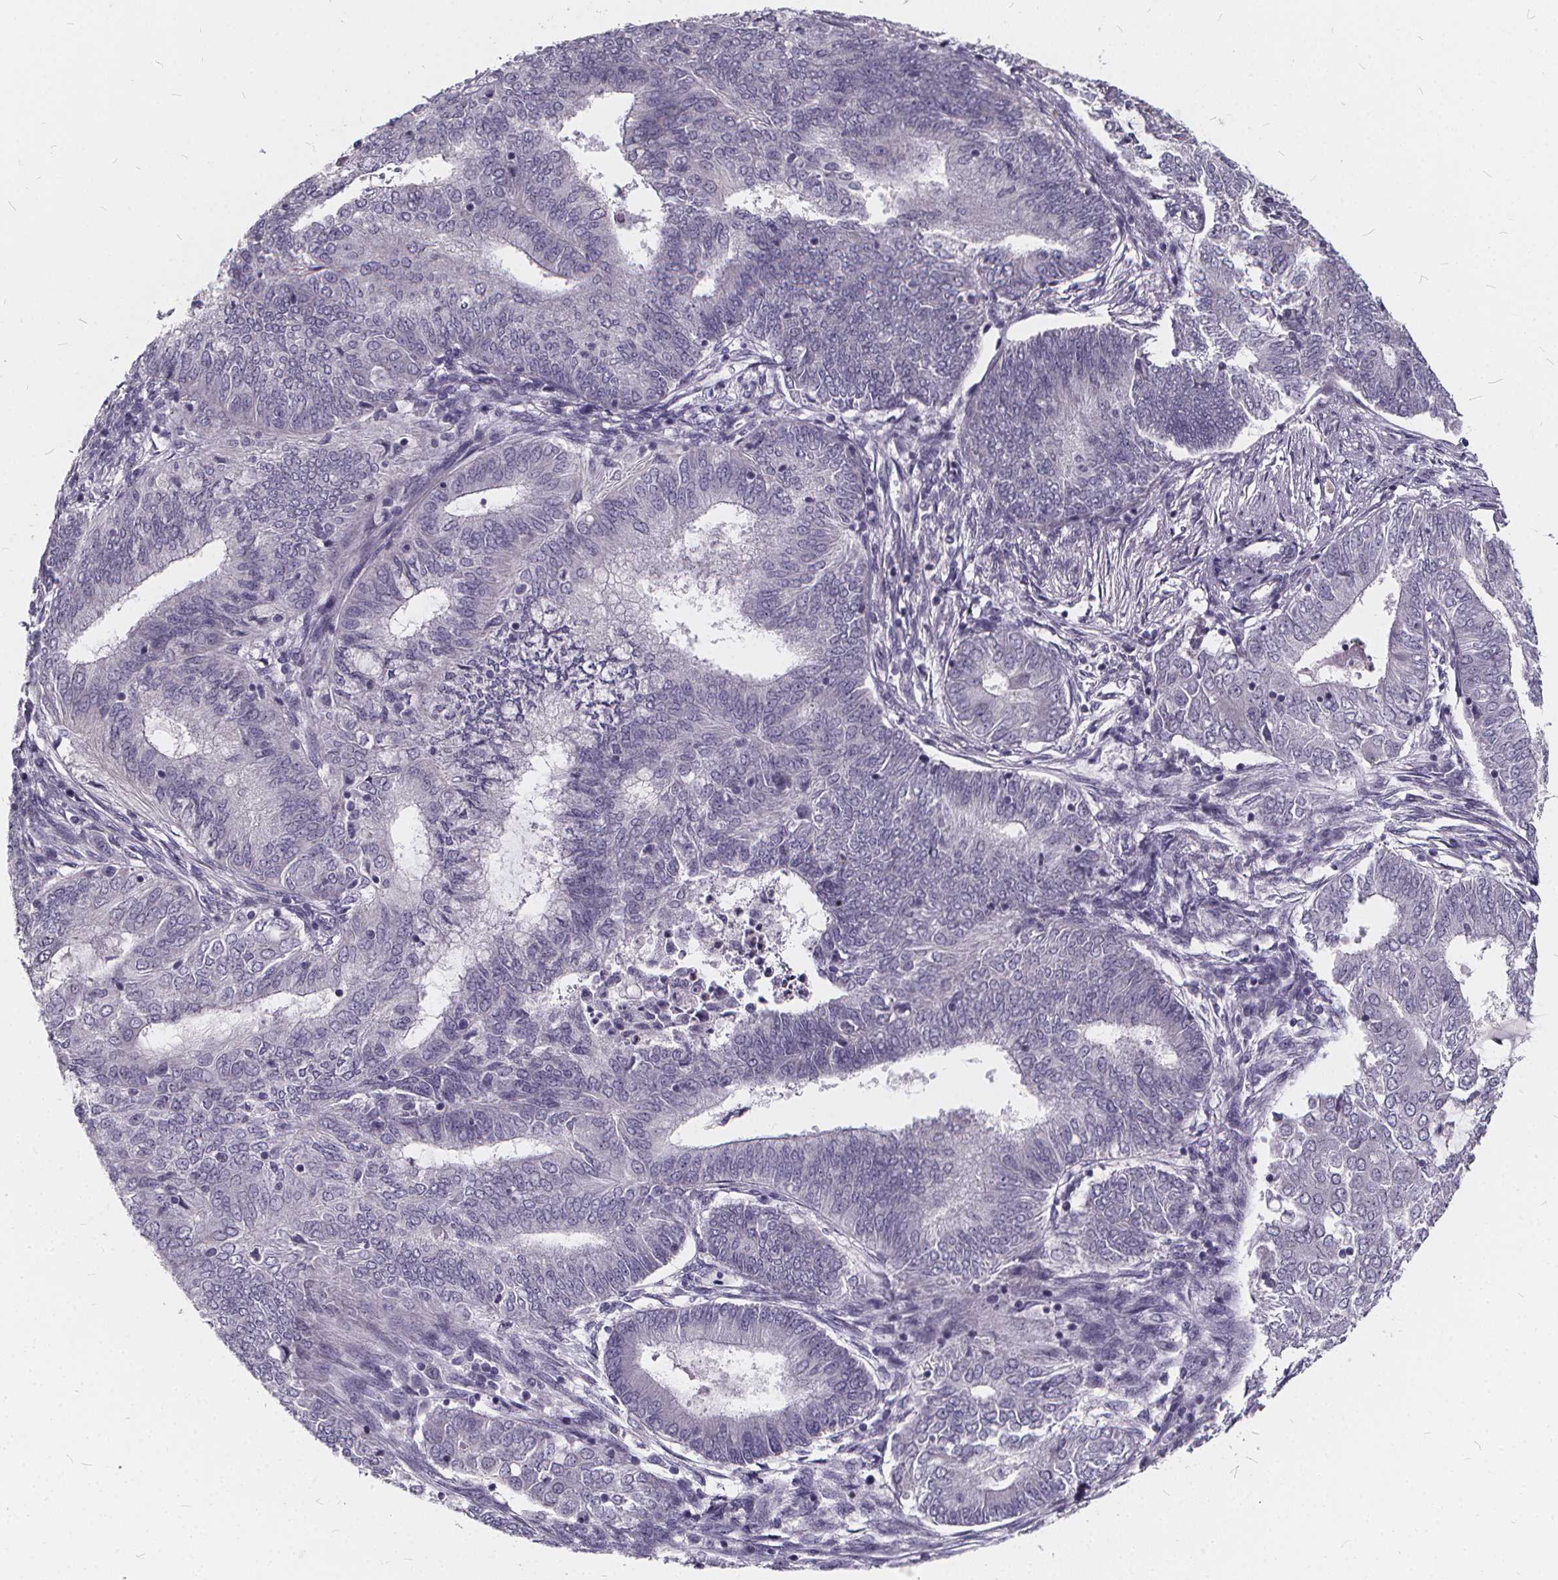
{"staining": {"intensity": "negative", "quantity": "none", "location": "none"}, "tissue": "endometrial cancer", "cell_type": "Tumor cells", "image_type": "cancer", "snomed": [{"axis": "morphology", "description": "Adenocarcinoma, NOS"}, {"axis": "topography", "description": "Endometrium"}], "caption": "Micrograph shows no protein staining in tumor cells of endometrial adenocarcinoma tissue. Nuclei are stained in blue.", "gene": "SPEF2", "patient": {"sex": "female", "age": 62}}